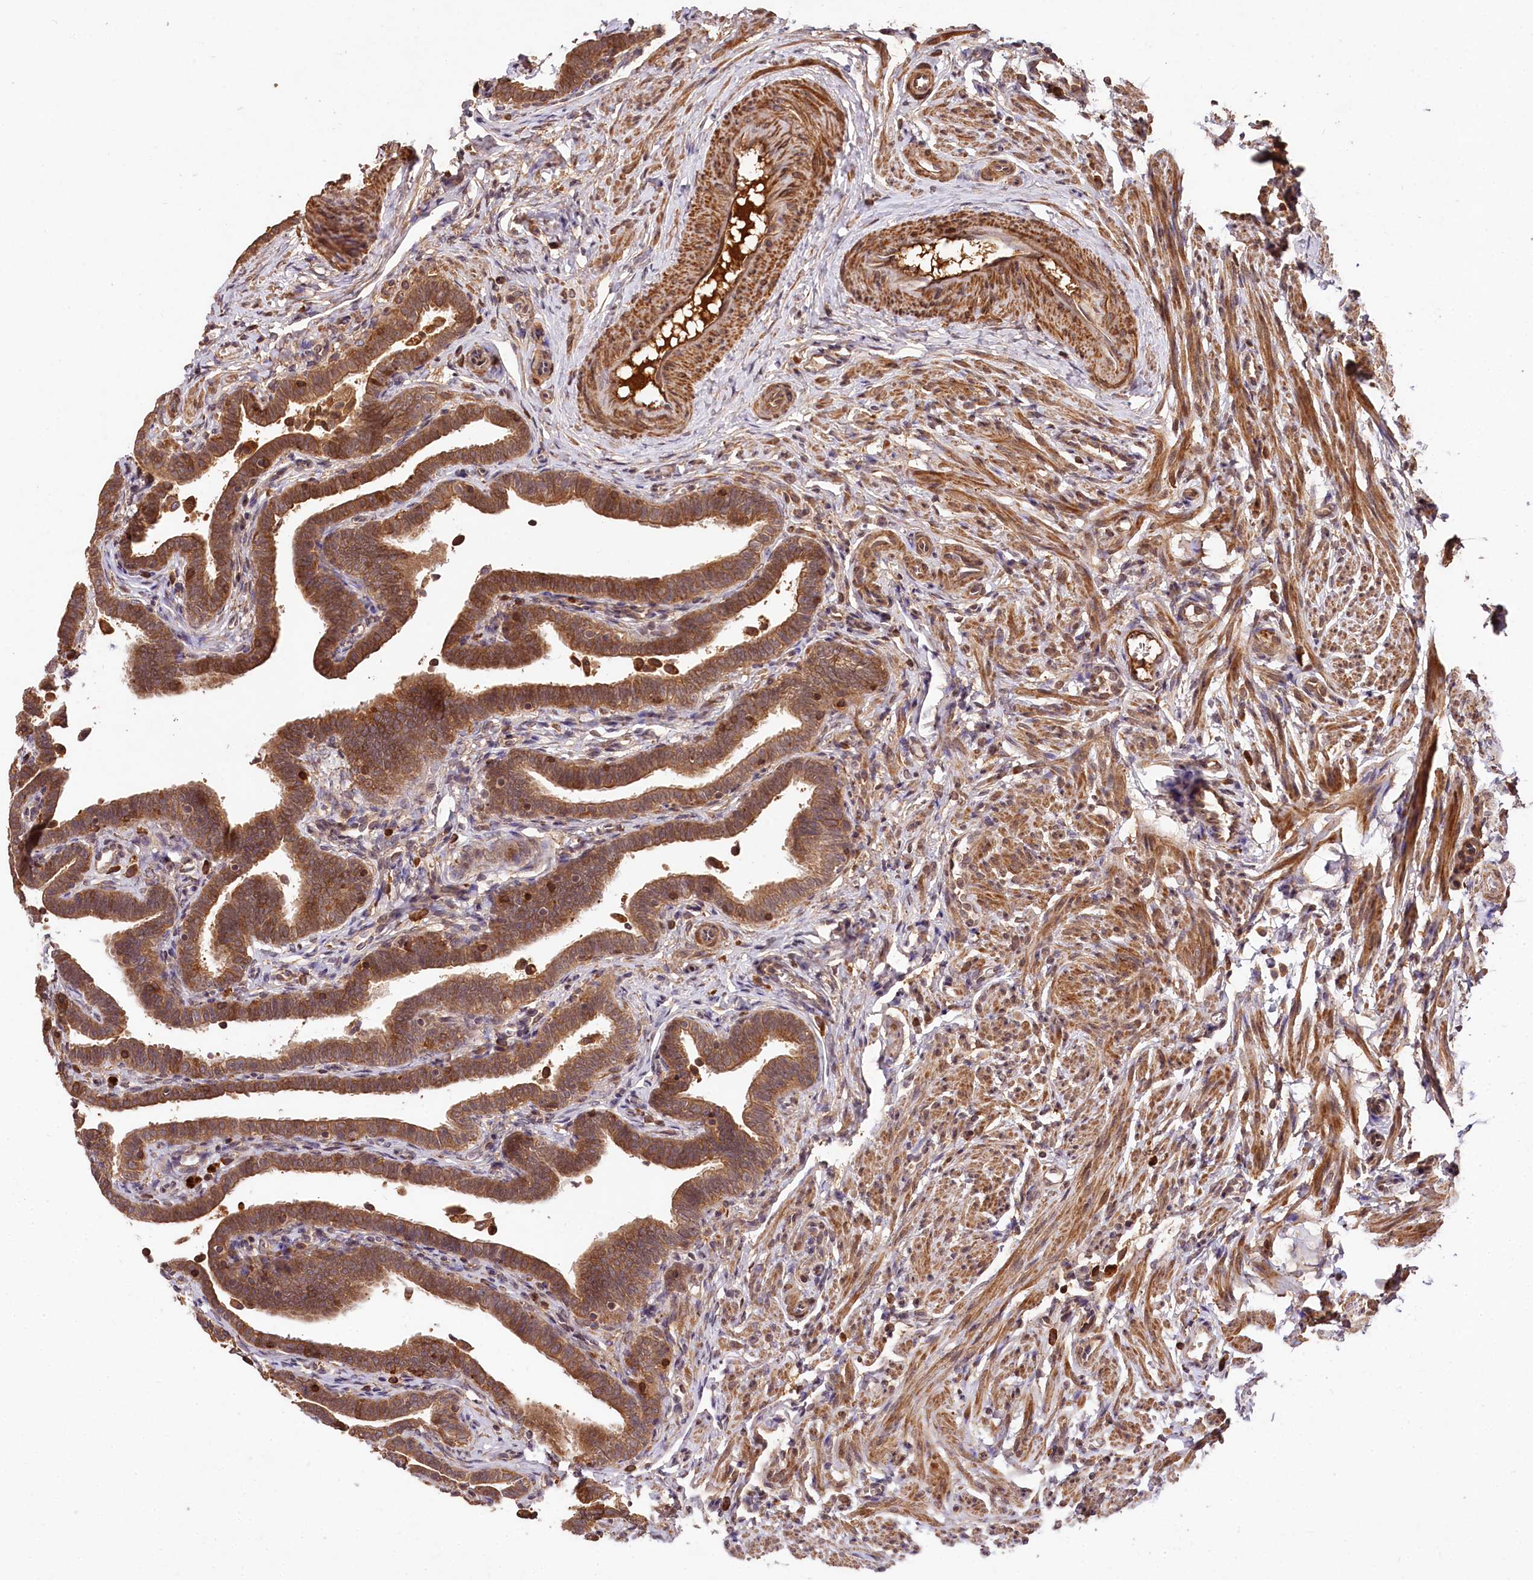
{"staining": {"intensity": "moderate", "quantity": ">75%", "location": "cytoplasmic/membranous"}, "tissue": "fallopian tube", "cell_type": "Glandular cells", "image_type": "normal", "snomed": [{"axis": "morphology", "description": "Normal tissue, NOS"}, {"axis": "topography", "description": "Fallopian tube"}], "caption": "The immunohistochemical stain highlights moderate cytoplasmic/membranous positivity in glandular cells of unremarkable fallopian tube. The staining is performed using DAB brown chromogen to label protein expression. The nuclei are counter-stained blue using hematoxylin.", "gene": "MCF2L2", "patient": {"sex": "female", "age": 36}}